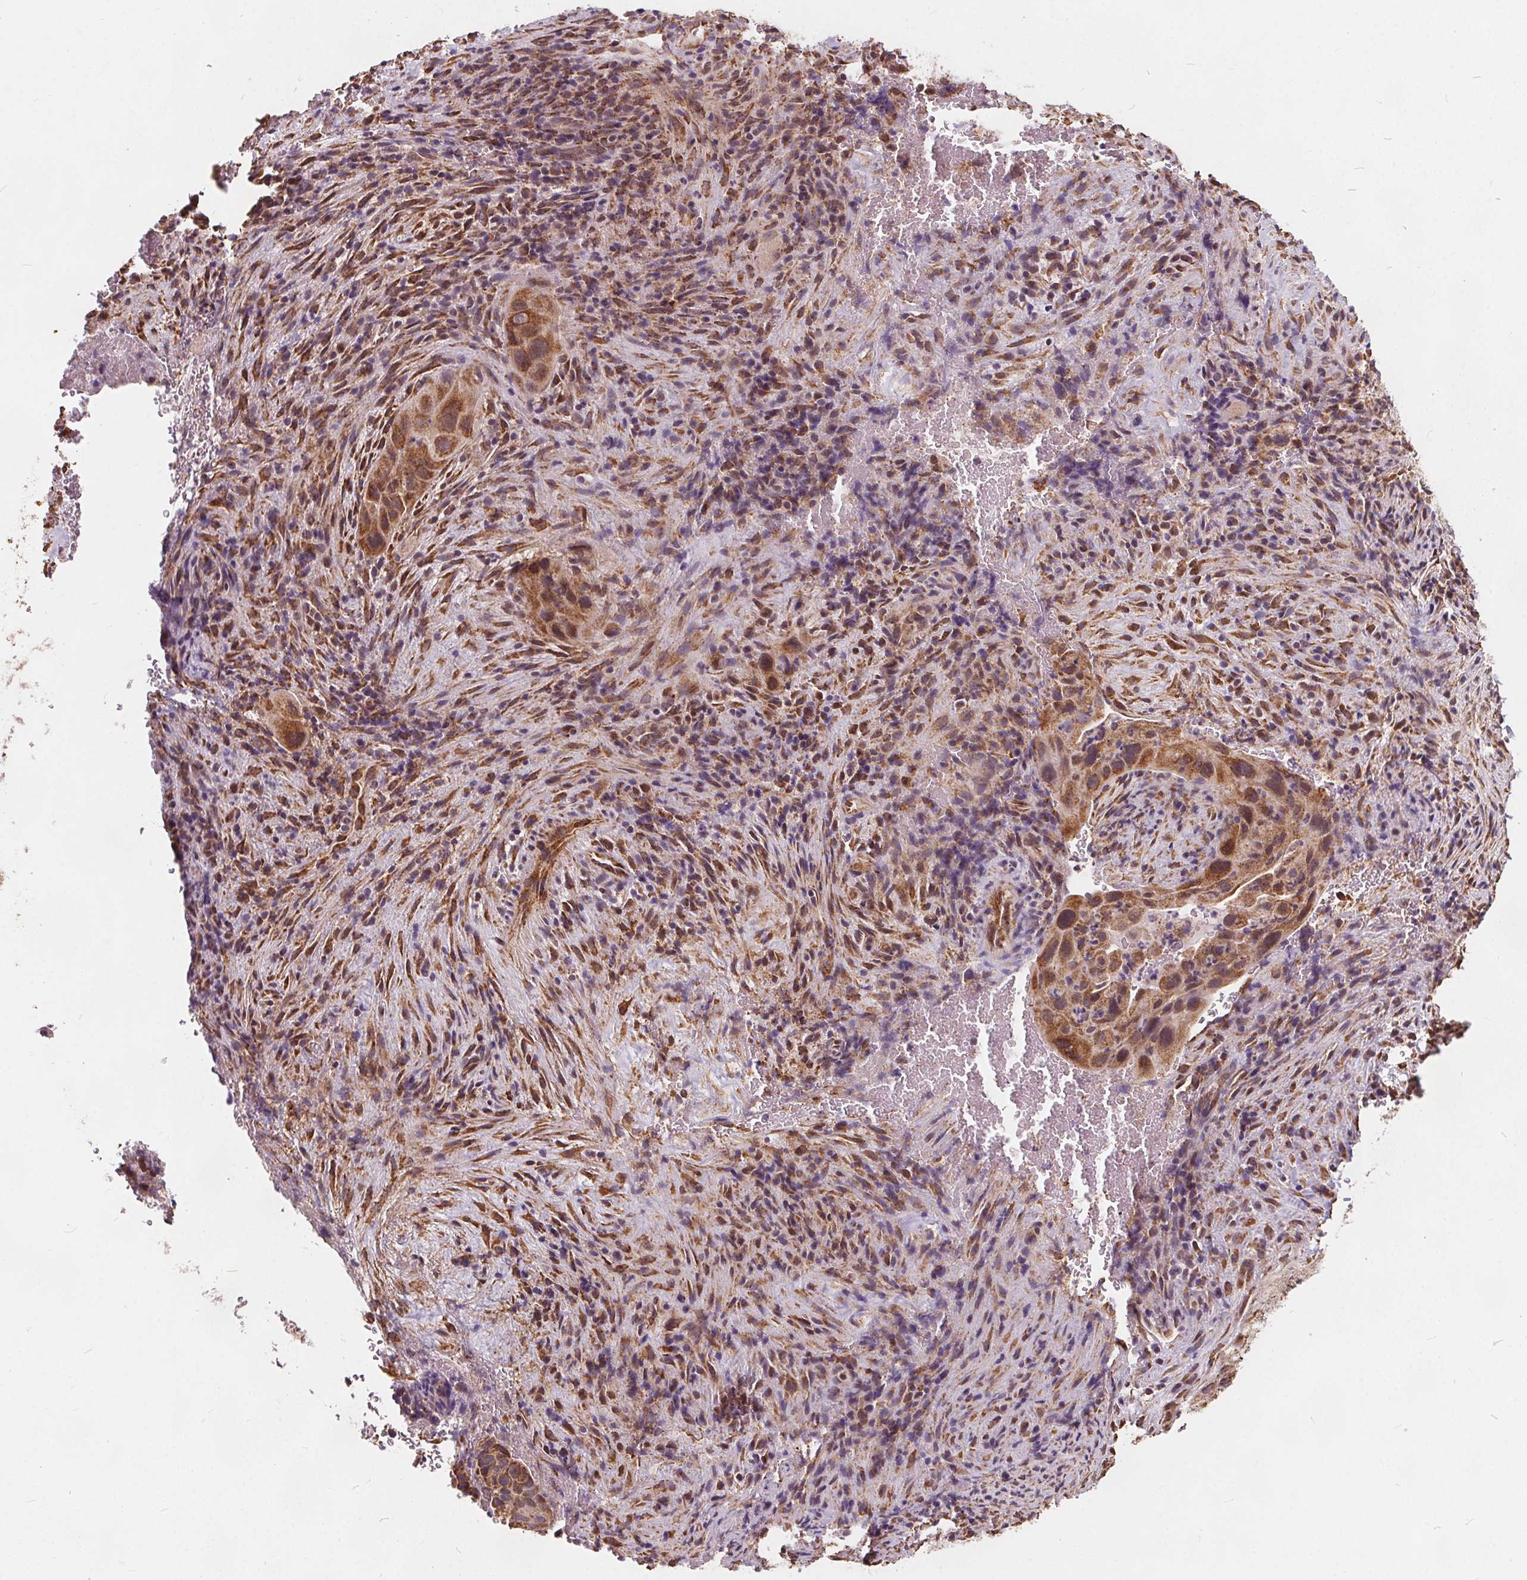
{"staining": {"intensity": "moderate", "quantity": ">75%", "location": "cytoplasmic/membranous"}, "tissue": "cervical cancer", "cell_type": "Tumor cells", "image_type": "cancer", "snomed": [{"axis": "morphology", "description": "Squamous cell carcinoma, NOS"}, {"axis": "topography", "description": "Cervix"}], "caption": "Protein analysis of cervical cancer tissue shows moderate cytoplasmic/membranous staining in approximately >75% of tumor cells.", "gene": "PLSCR3", "patient": {"sex": "female", "age": 38}}